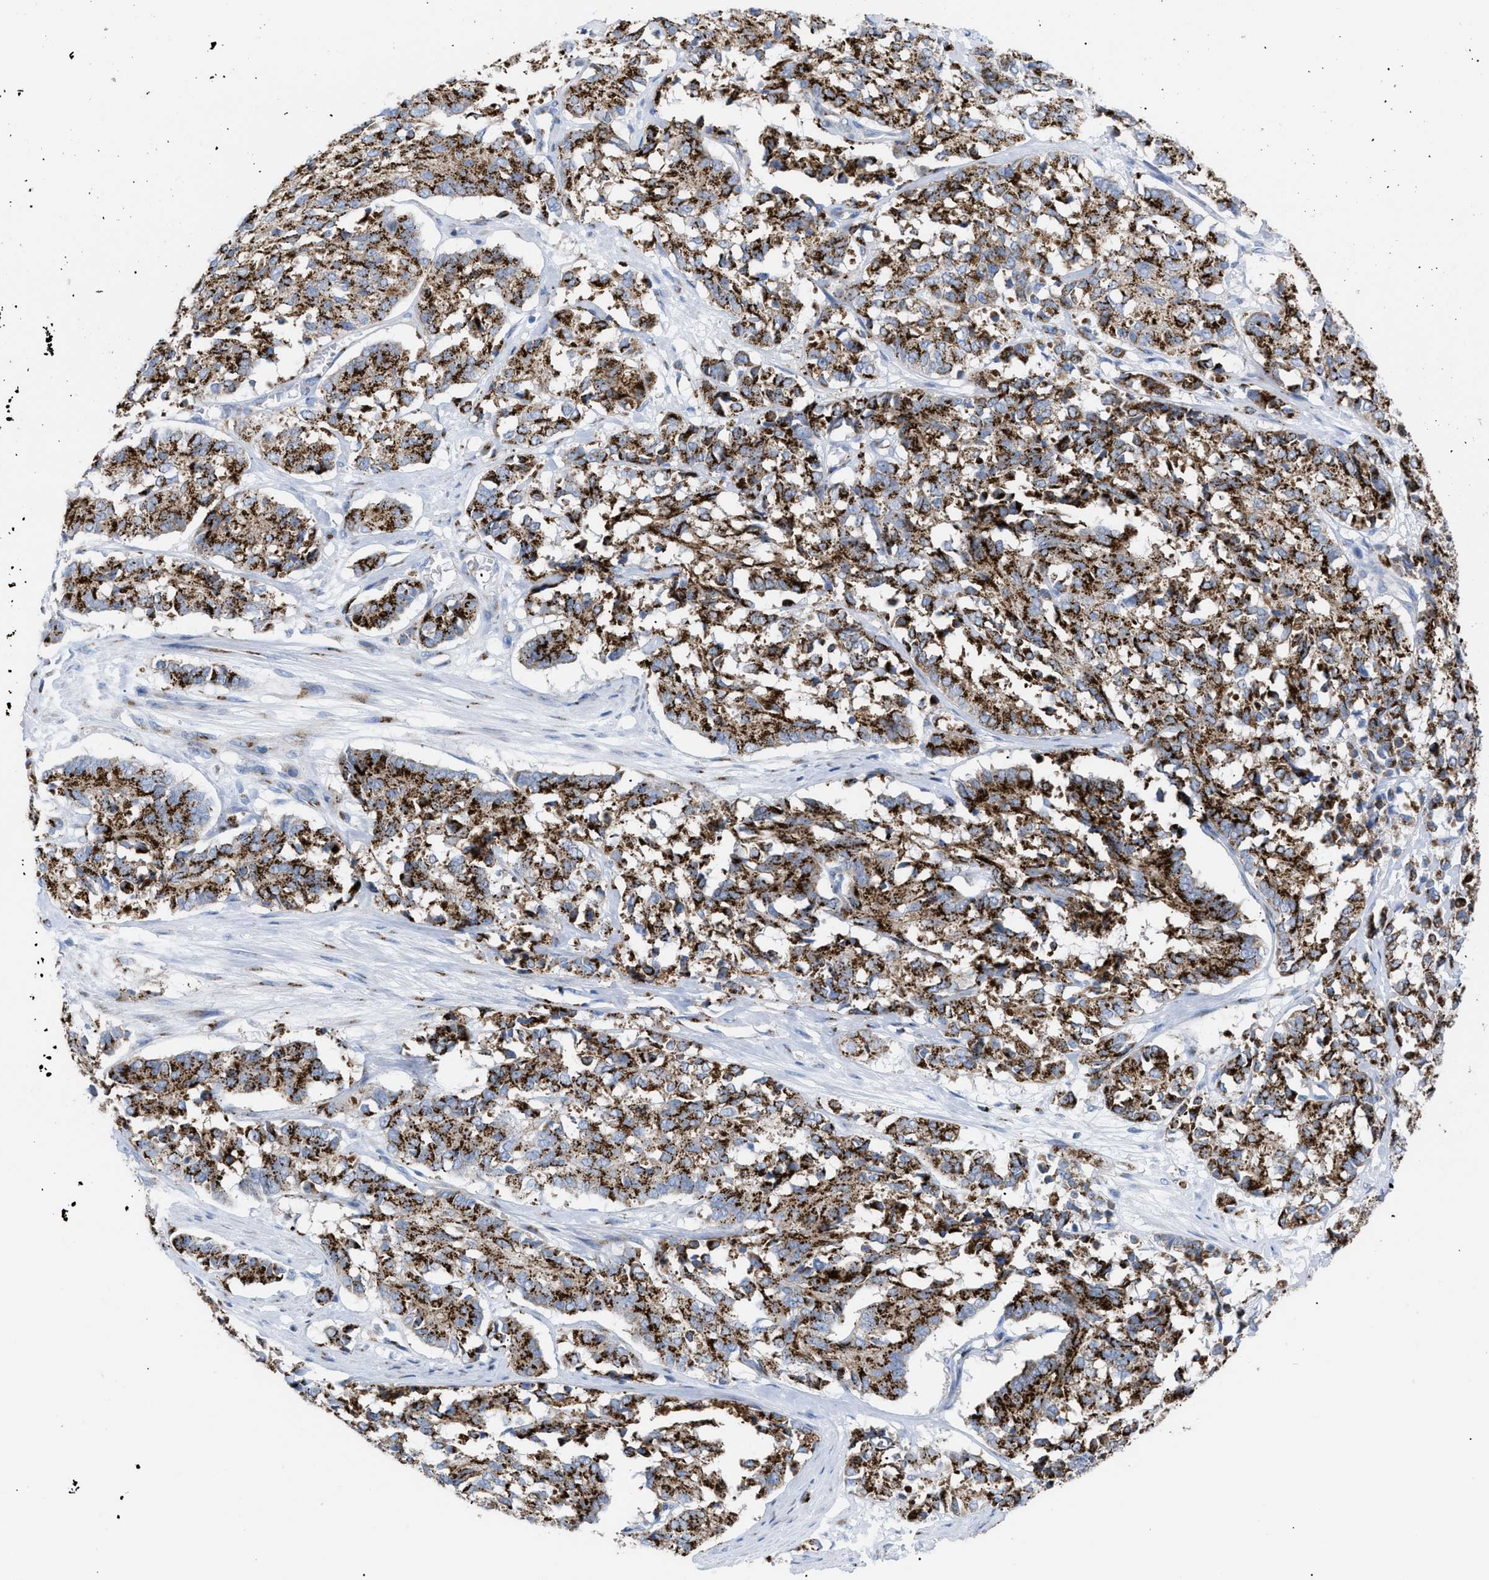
{"staining": {"intensity": "strong", "quantity": ">75%", "location": "cytoplasmic/membranous"}, "tissue": "cervical cancer", "cell_type": "Tumor cells", "image_type": "cancer", "snomed": [{"axis": "morphology", "description": "Squamous cell carcinoma, NOS"}, {"axis": "topography", "description": "Cervix"}], "caption": "Brown immunohistochemical staining in squamous cell carcinoma (cervical) shows strong cytoplasmic/membranous staining in about >75% of tumor cells. The protein of interest is stained brown, and the nuclei are stained in blue (DAB IHC with brightfield microscopy, high magnification).", "gene": "TMEM17", "patient": {"sex": "female", "age": 35}}